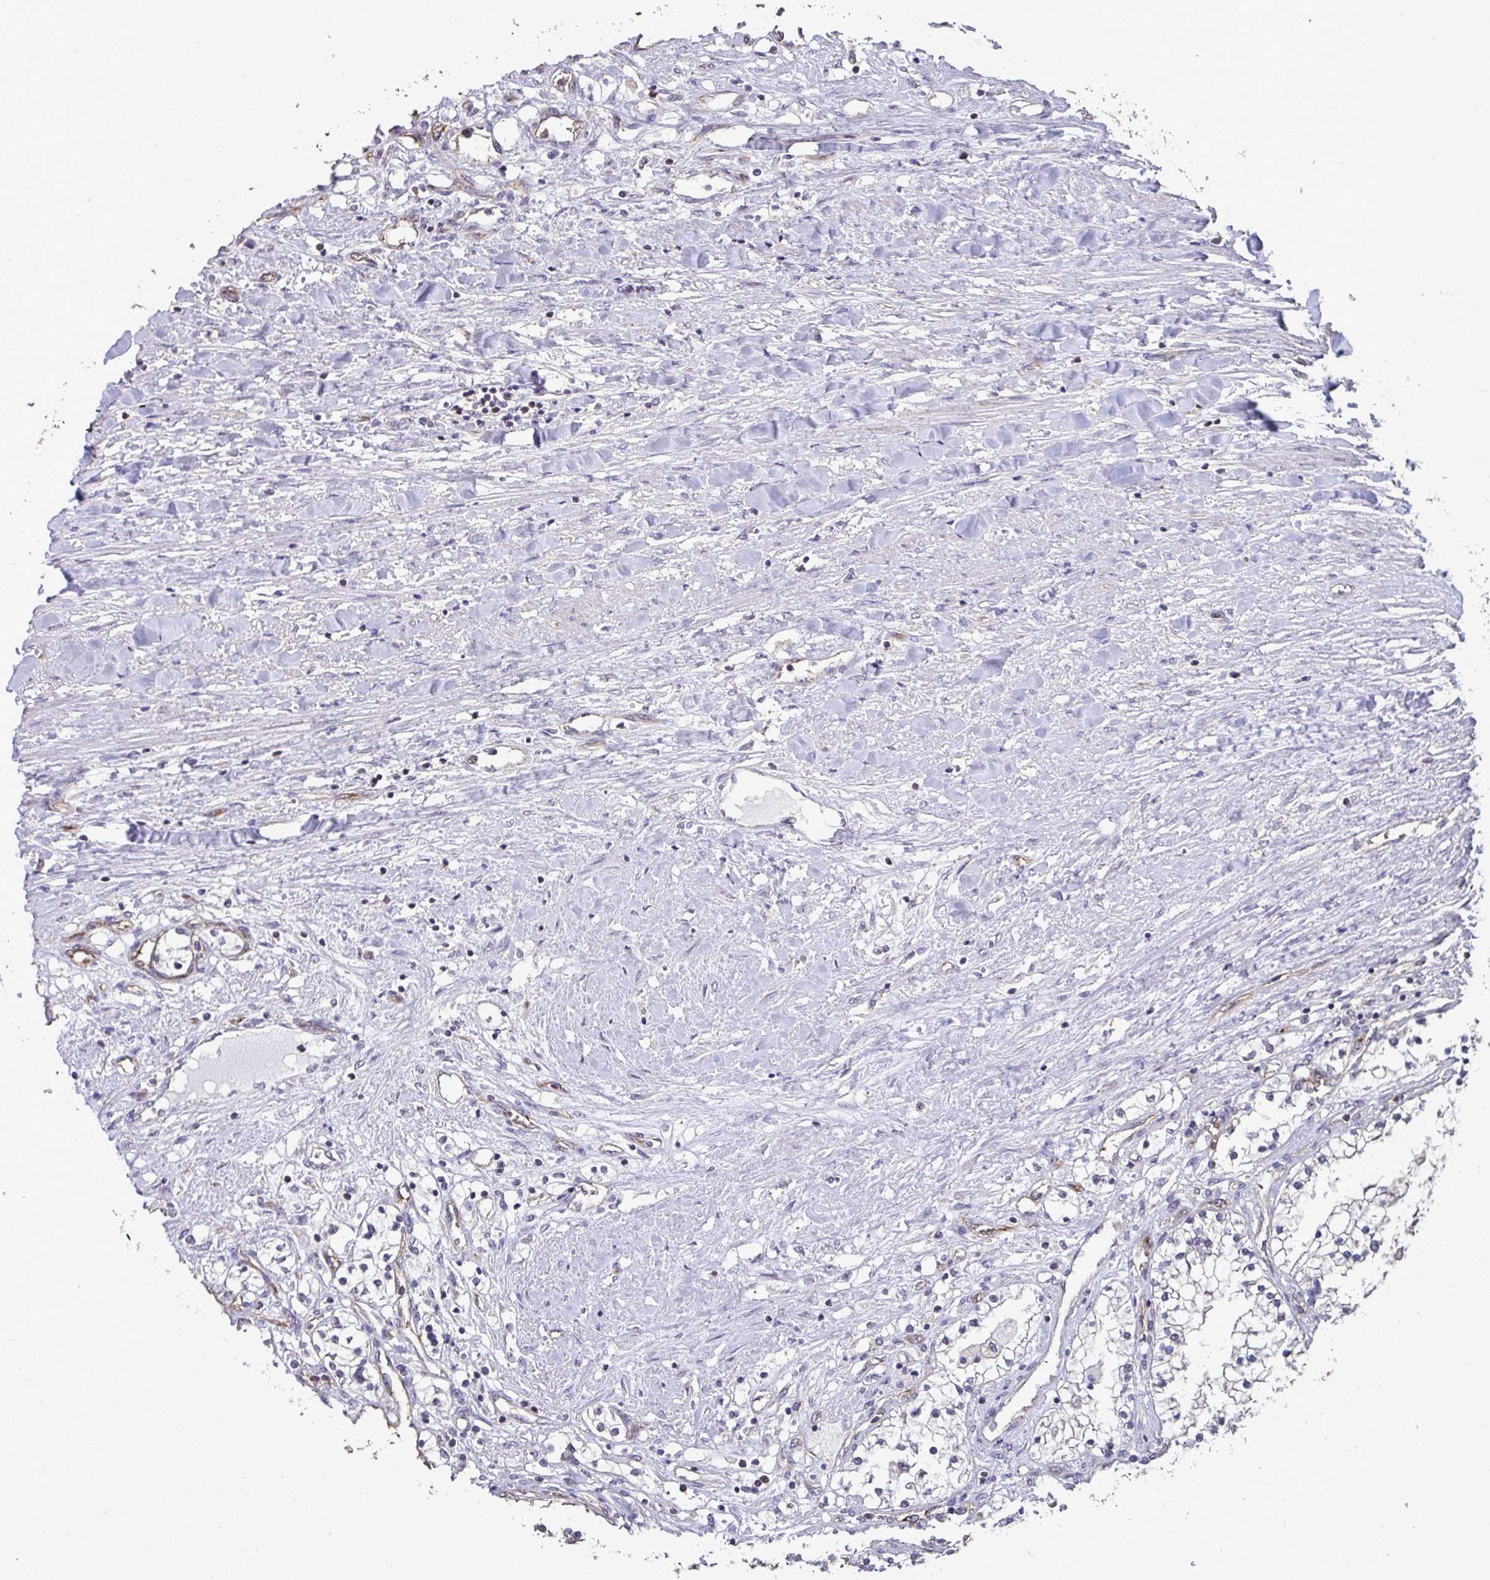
{"staining": {"intensity": "negative", "quantity": "none", "location": "none"}, "tissue": "renal cancer", "cell_type": "Tumor cells", "image_type": "cancer", "snomed": [{"axis": "morphology", "description": "Adenocarcinoma, NOS"}, {"axis": "topography", "description": "Kidney"}], "caption": "Immunohistochemical staining of human renal cancer (adenocarcinoma) shows no significant expression in tumor cells.", "gene": "SENP3", "patient": {"sex": "male", "age": 68}}